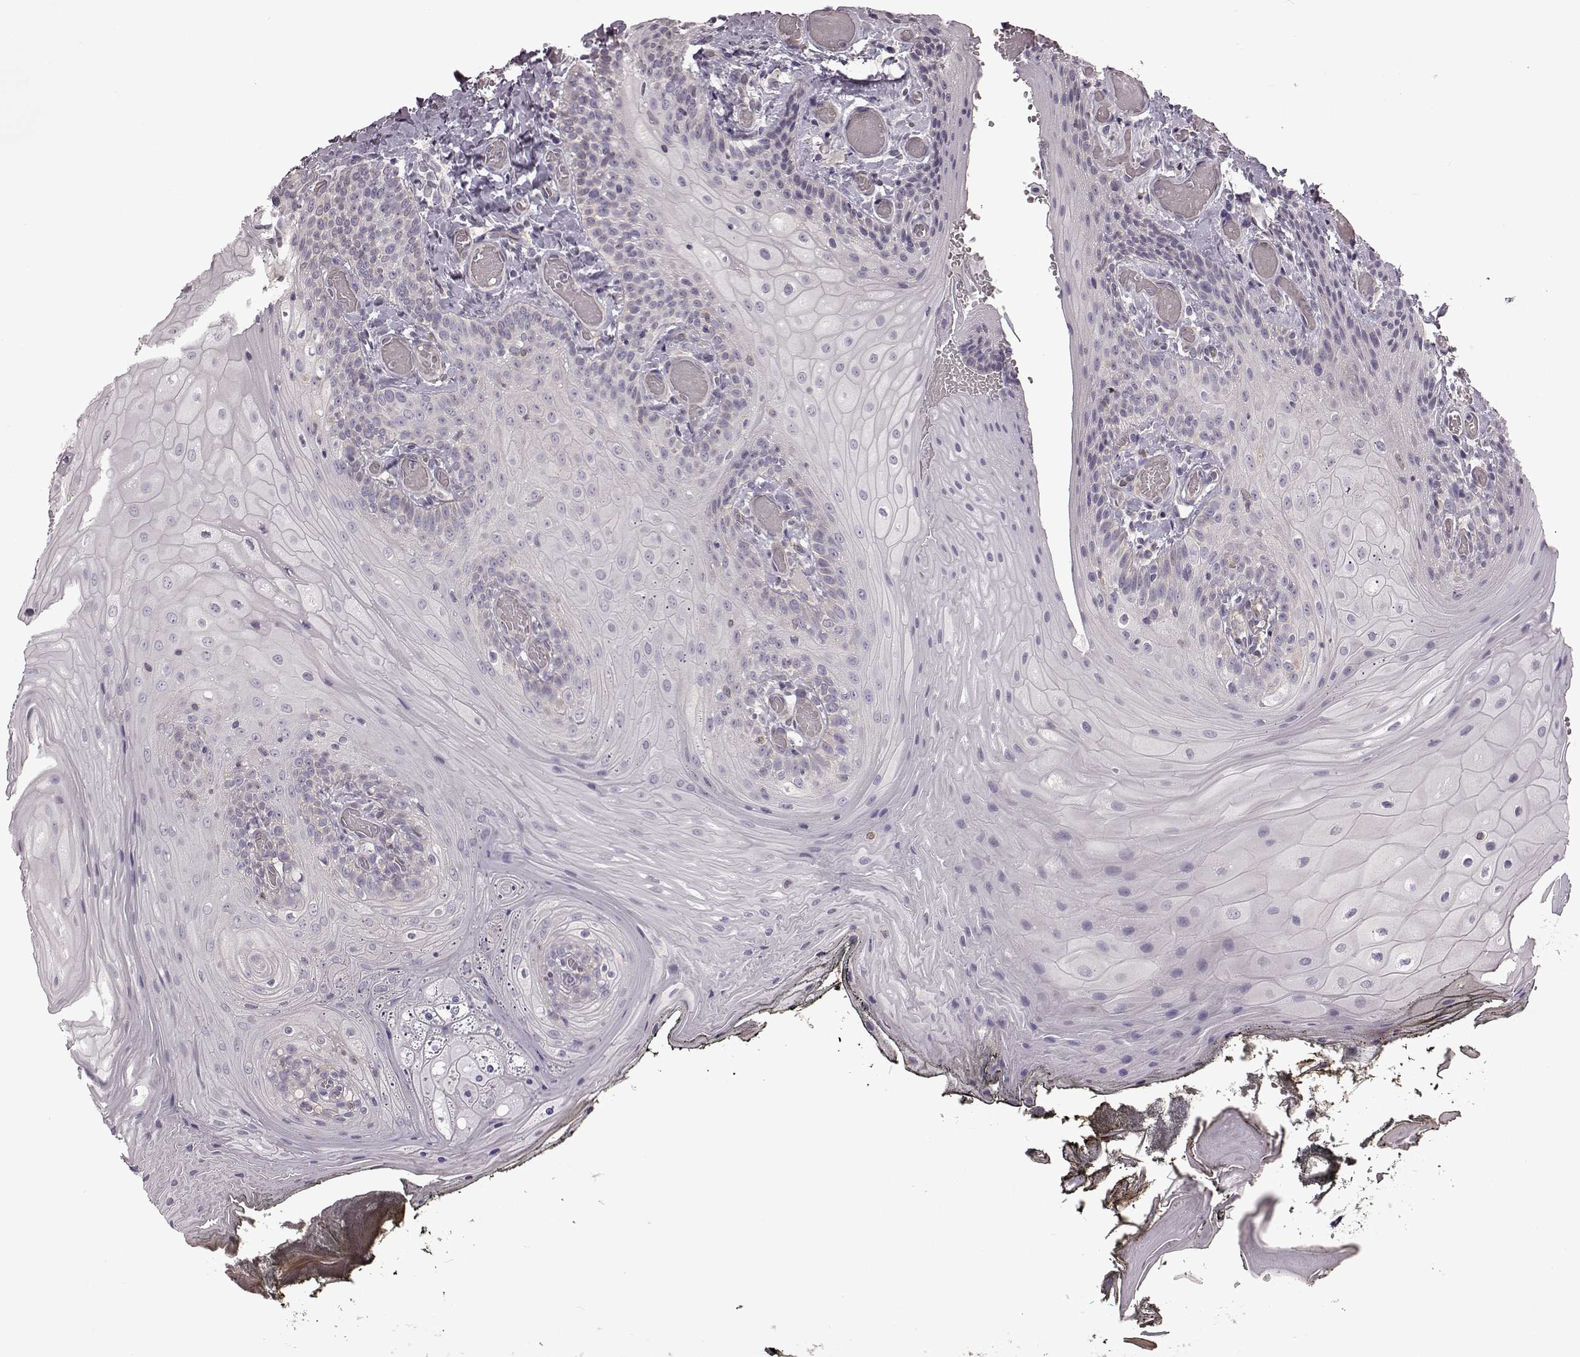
{"staining": {"intensity": "negative", "quantity": "none", "location": "none"}, "tissue": "oral mucosa", "cell_type": "Squamous epithelial cells", "image_type": "normal", "snomed": [{"axis": "morphology", "description": "Normal tissue, NOS"}, {"axis": "topography", "description": "Oral tissue"}], "caption": "There is no significant positivity in squamous epithelial cells of oral mucosa.", "gene": "B3GNT6", "patient": {"sex": "male", "age": 9}}